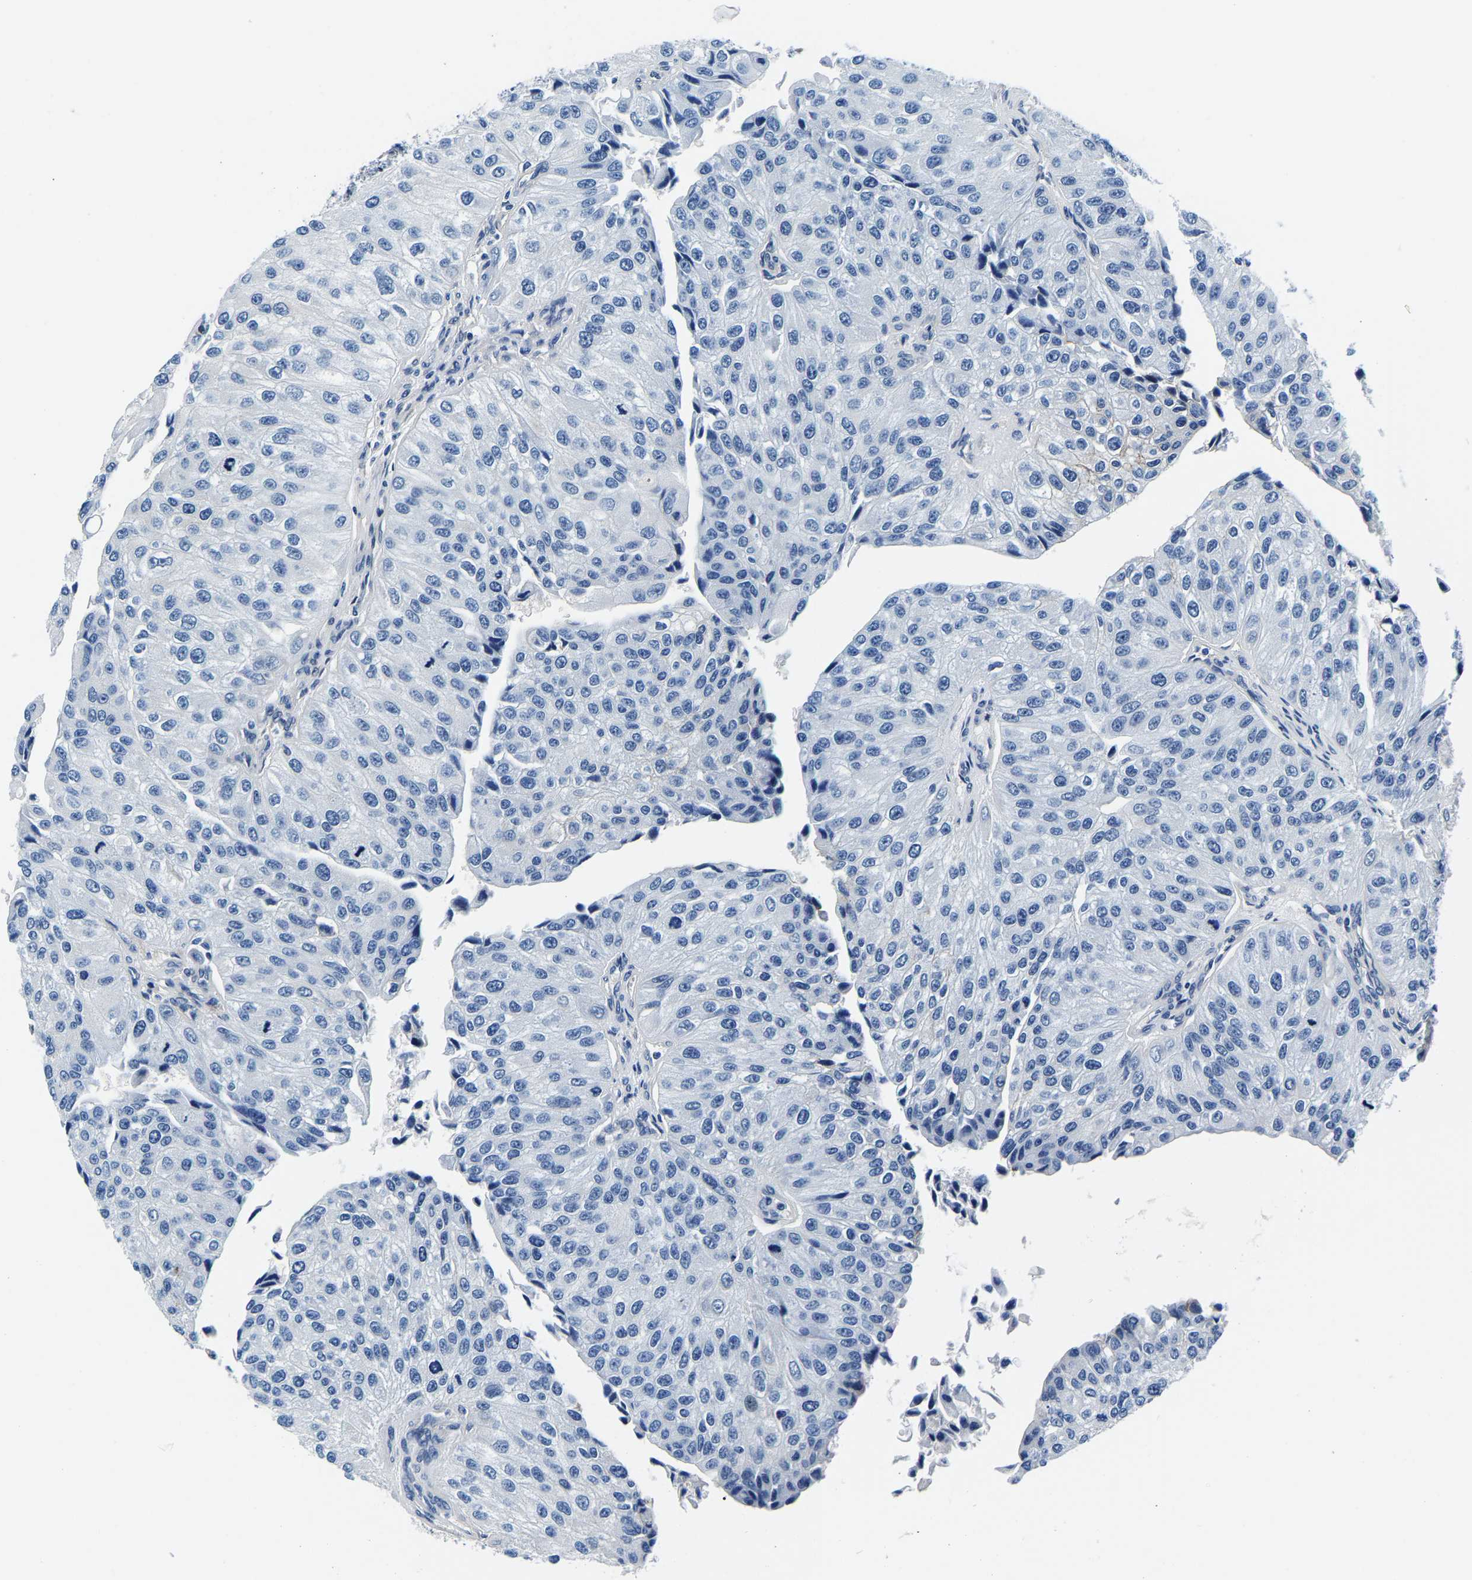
{"staining": {"intensity": "negative", "quantity": "none", "location": "none"}, "tissue": "urothelial cancer", "cell_type": "Tumor cells", "image_type": "cancer", "snomed": [{"axis": "morphology", "description": "Urothelial carcinoma, High grade"}, {"axis": "topography", "description": "Kidney"}, {"axis": "topography", "description": "Urinary bladder"}], "caption": "DAB immunohistochemical staining of urothelial carcinoma (high-grade) demonstrates no significant staining in tumor cells. (DAB (3,3'-diaminobenzidine) immunohistochemistry visualized using brightfield microscopy, high magnification).", "gene": "ACO1", "patient": {"sex": "male", "age": 77}}